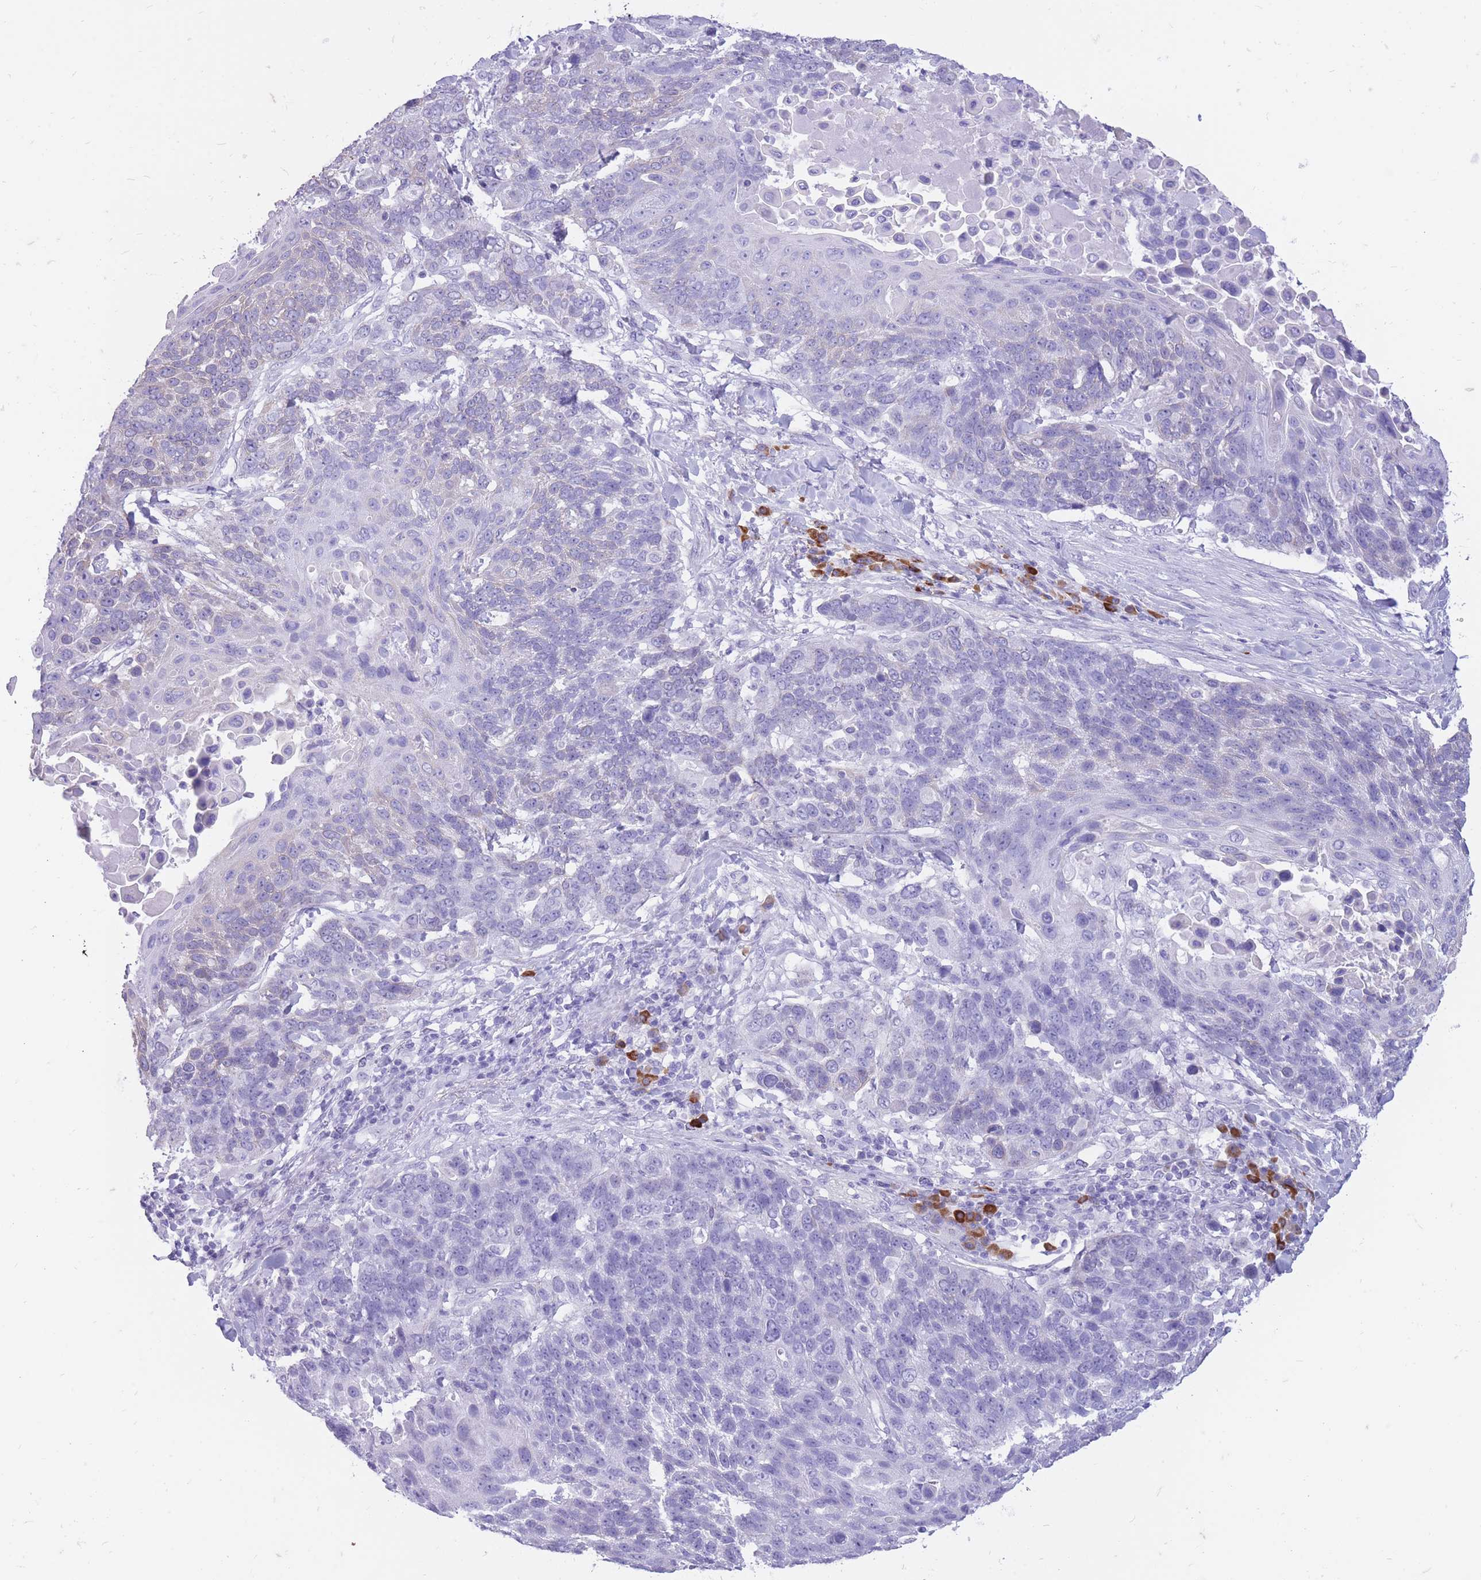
{"staining": {"intensity": "negative", "quantity": "none", "location": "none"}, "tissue": "lung cancer", "cell_type": "Tumor cells", "image_type": "cancer", "snomed": [{"axis": "morphology", "description": "Squamous cell carcinoma, NOS"}, {"axis": "topography", "description": "Lung"}], "caption": "Lung cancer (squamous cell carcinoma) was stained to show a protein in brown. There is no significant staining in tumor cells. Nuclei are stained in blue.", "gene": "ZFP37", "patient": {"sex": "male", "age": 66}}